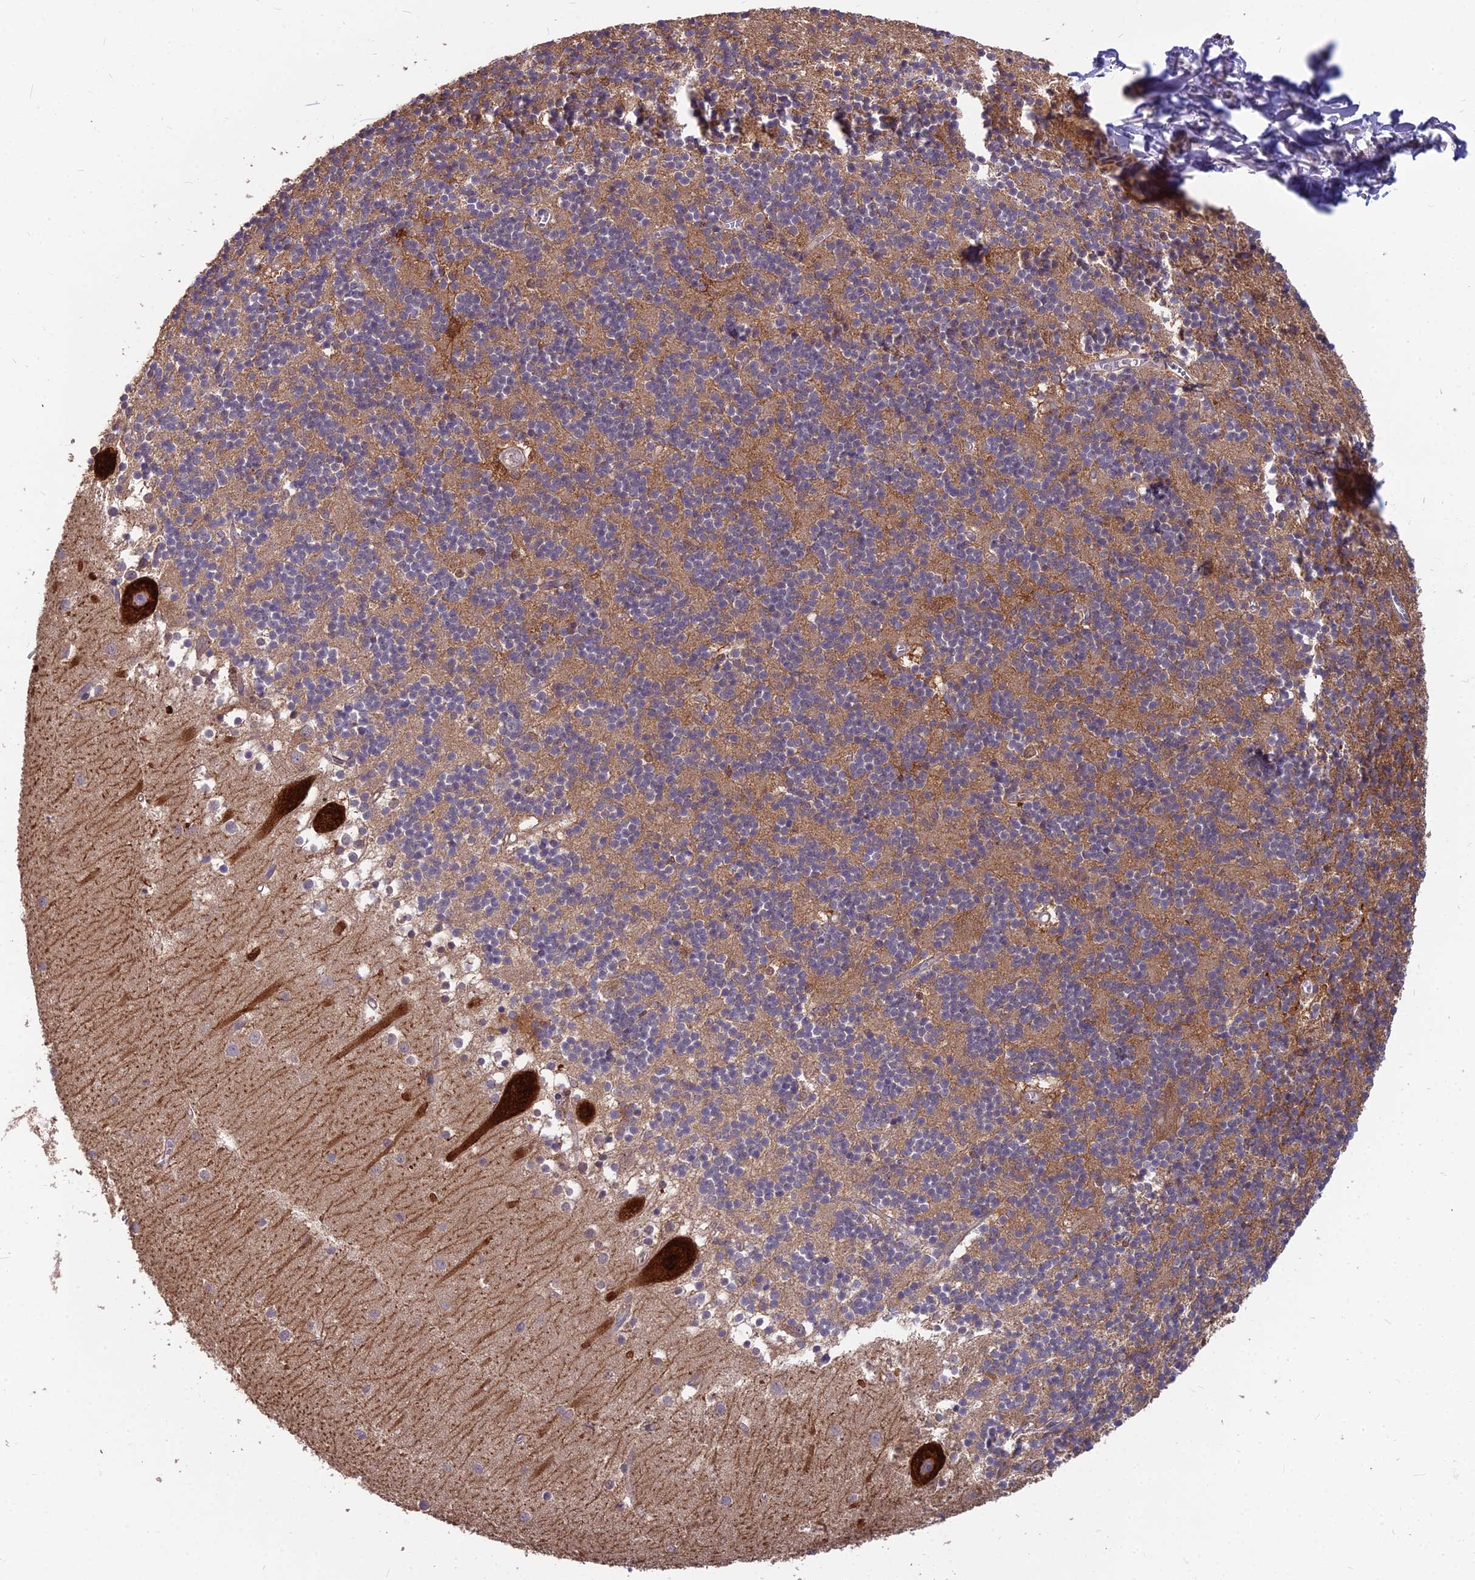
{"staining": {"intensity": "weak", "quantity": ">75%", "location": "cytoplasmic/membranous"}, "tissue": "cerebellum", "cell_type": "Cells in granular layer", "image_type": "normal", "snomed": [{"axis": "morphology", "description": "Normal tissue, NOS"}, {"axis": "topography", "description": "Cerebellum"}], "caption": "Protein expression analysis of unremarkable cerebellum reveals weak cytoplasmic/membranous expression in about >75% of cells in granular layer. (Stains: DAB in brown, nuclei in blue, Microscopy: brightfield microscopy at high magnification).", "gene": "MVD", "patient": {"sex": "male", "age": 54}}